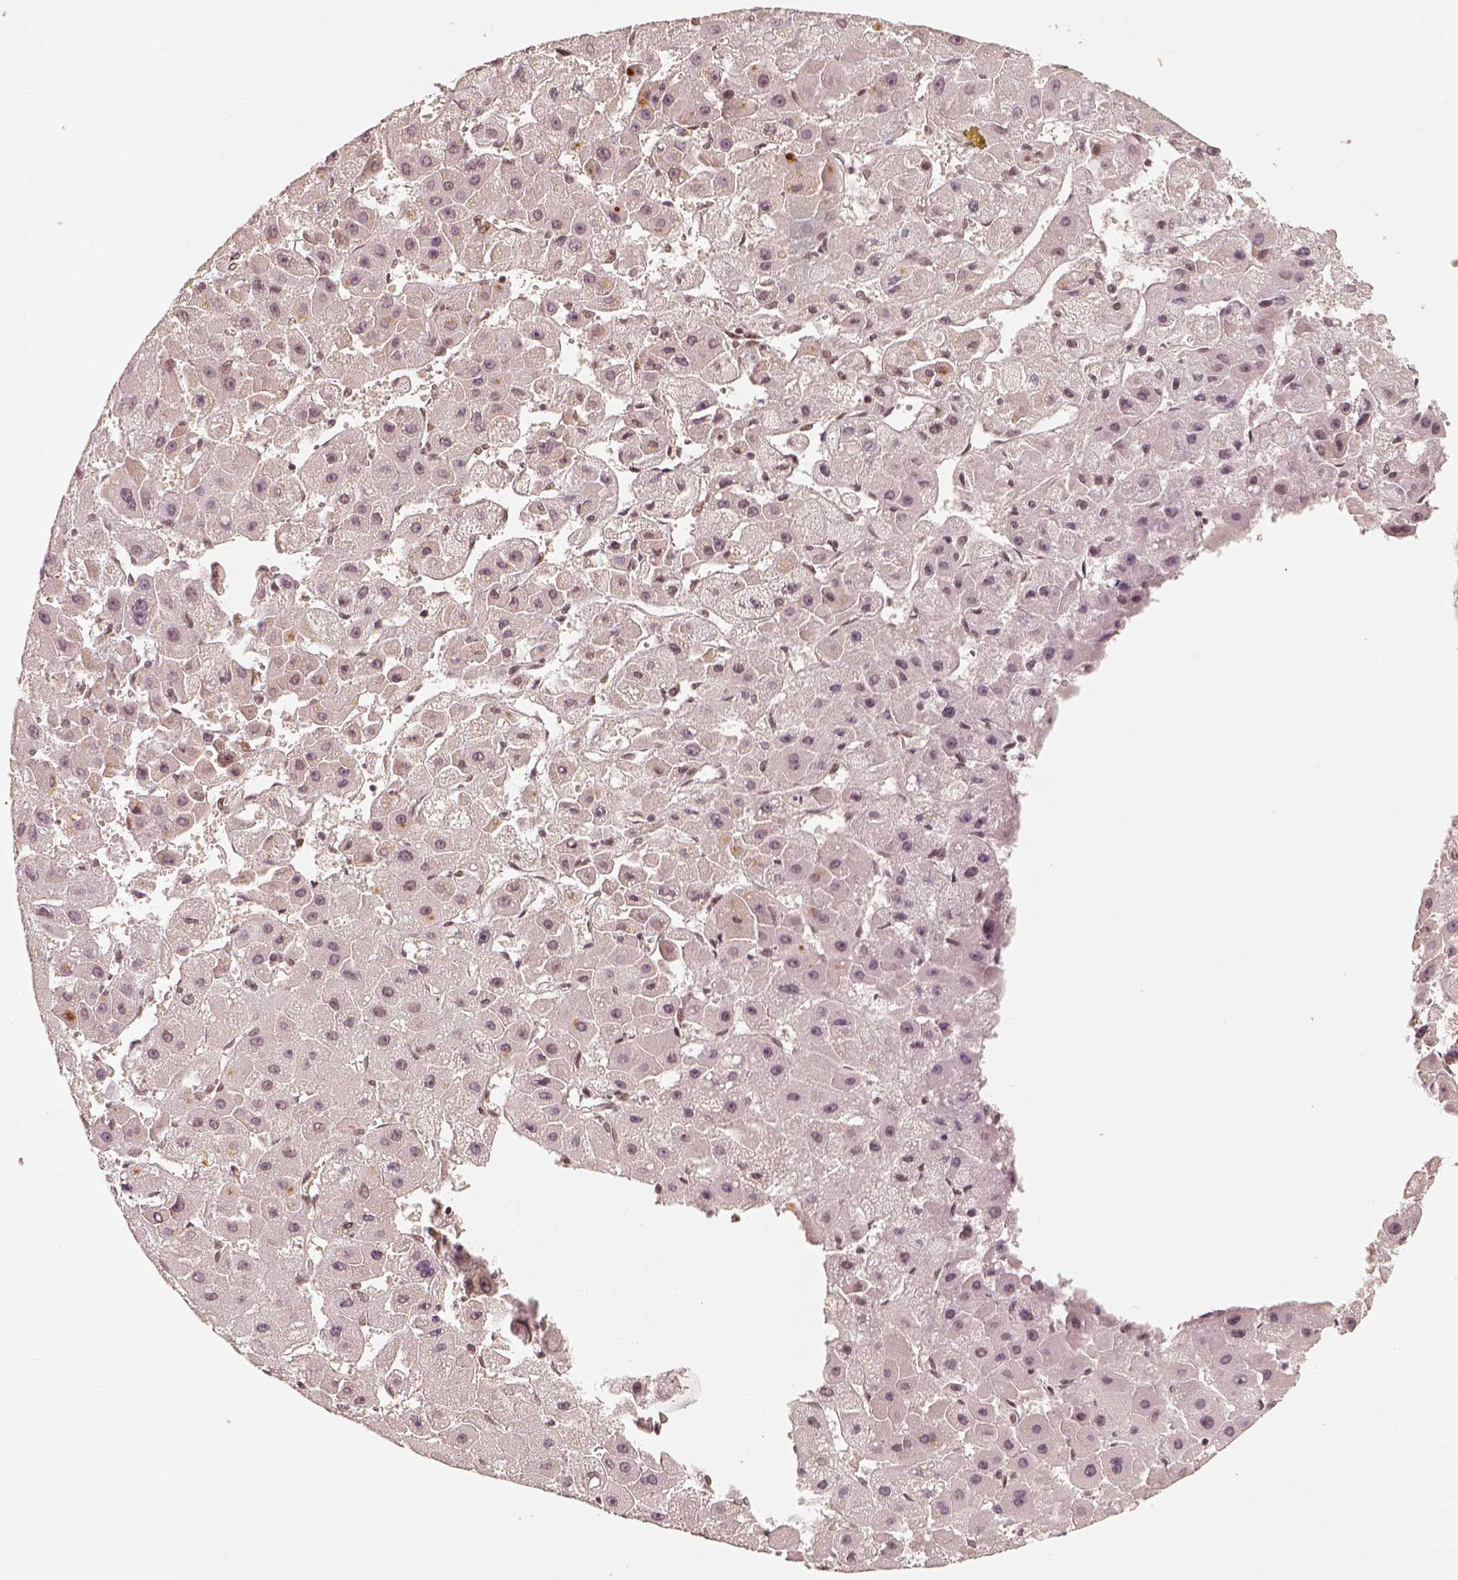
{"staining": {"intensity": "negative", "quantity": "none", "location": "none"}, "tissue": "liver cancer", "cell_type": "Tumor cells", "image_type": "cancer", "snomed": [{"axis": "morphology", "description": "Carcinoma, Hepatocellular, NOS"}, {"axis": "topography", "description": "Liver"}], "caption": "An immunohistochemistry image of liver cancer (hepatocellular carcinoma) is shown. There is no staining in tumor cells of liver cancer (hepatocellular carcinoma).", "gene": "GMEB2", "patient": {"sex": "female", "age": 25}}